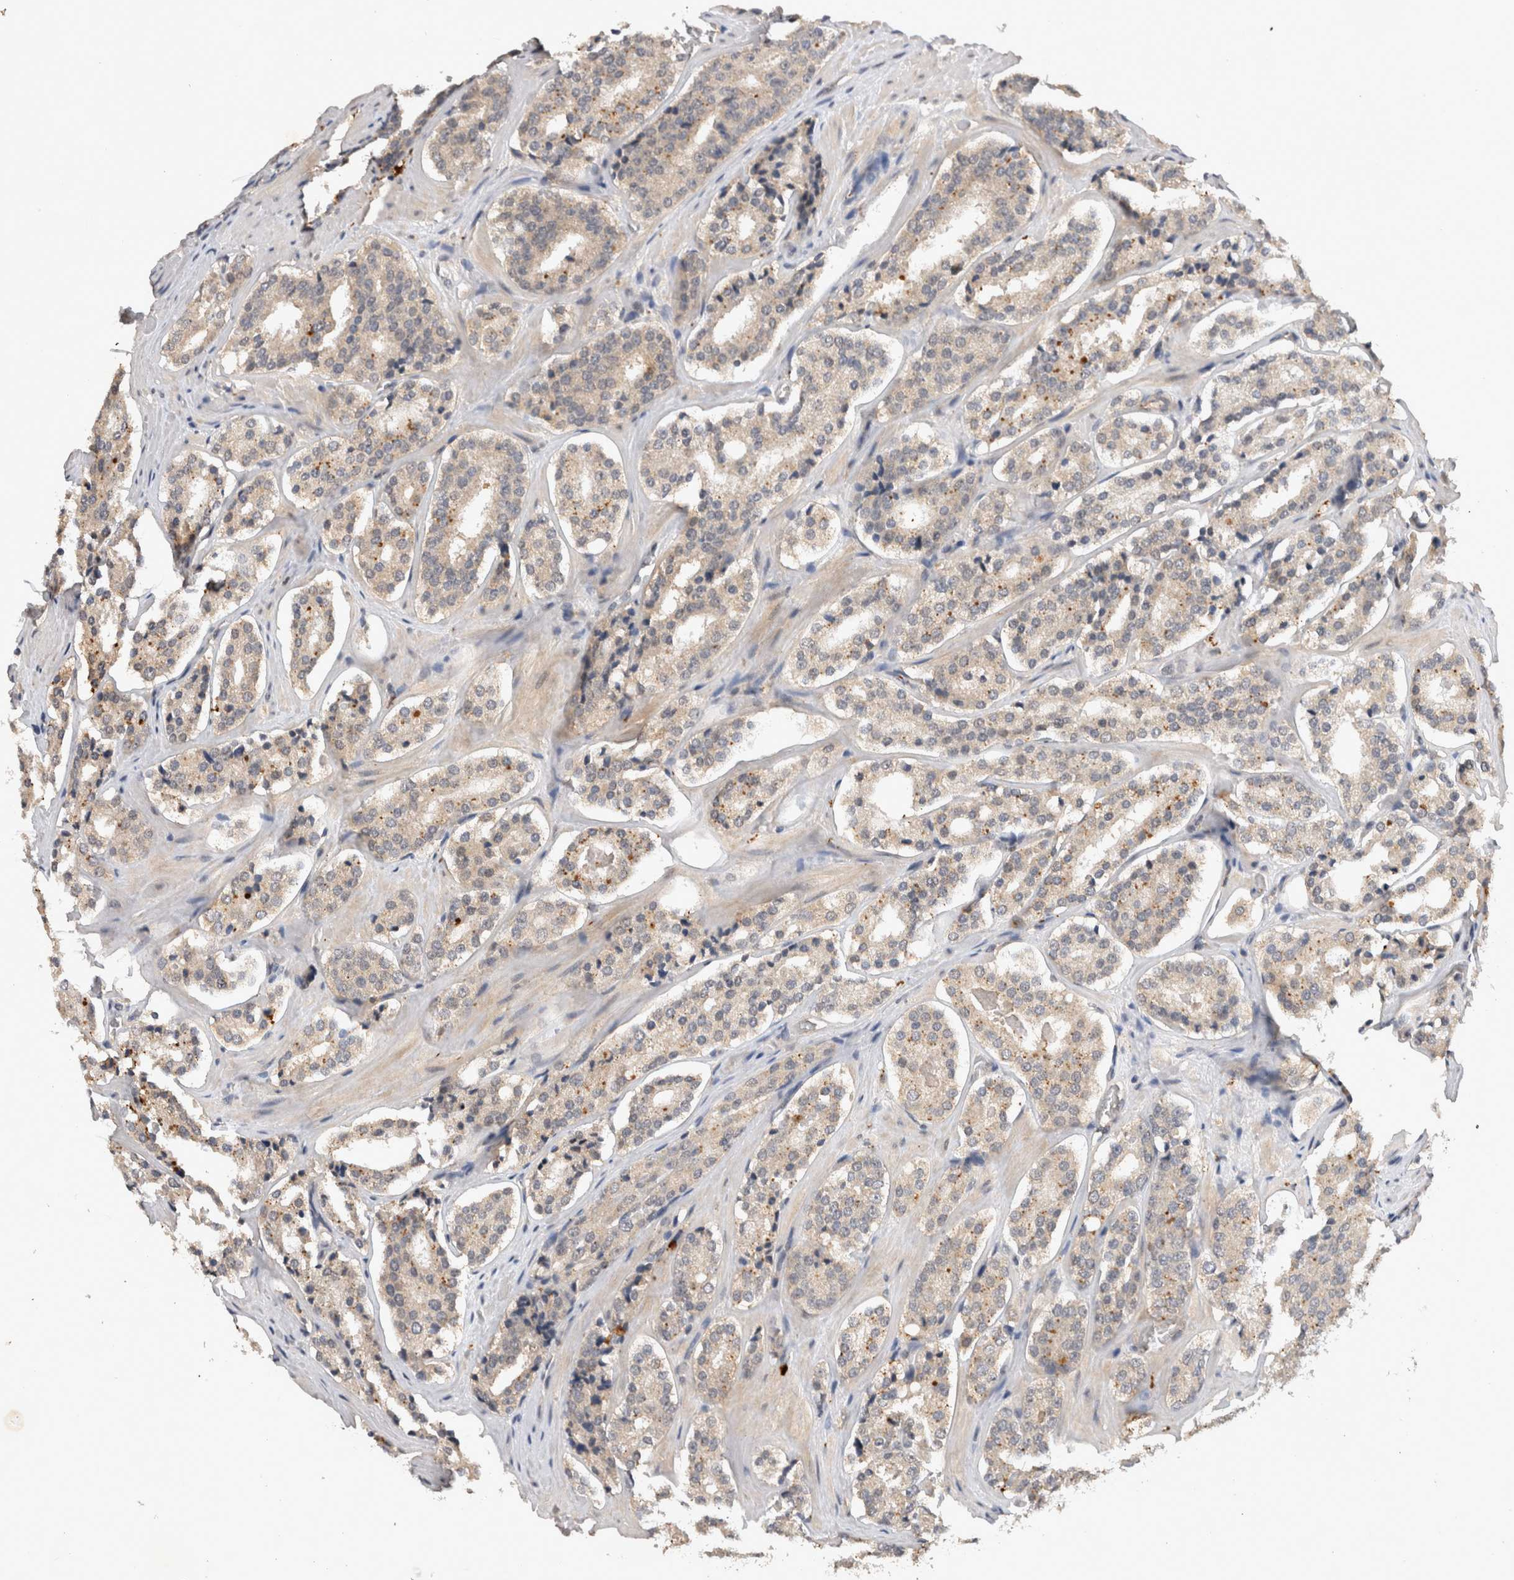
{"staining": {"intensity": "weak", "quantity": ">75%", "location": "cytoplasmic/membranous"}, "tissue": "prostate cancer", "cell_type": "Tumor cells", "image_type": "cancer", "snomed": [{"axis": "morphology", "description": "Adenocarcinoma, High grade"}, {"axis": "topography", "description": "Prostate"}], "caption": "About >75% of tumor cells in prostate cancer show weak cytoplasmic/membranous protein expression as visualized by brown immunohistochemical staining.", "gene": "RASSF3", "patient": {"sex": "male", "age": 60}}